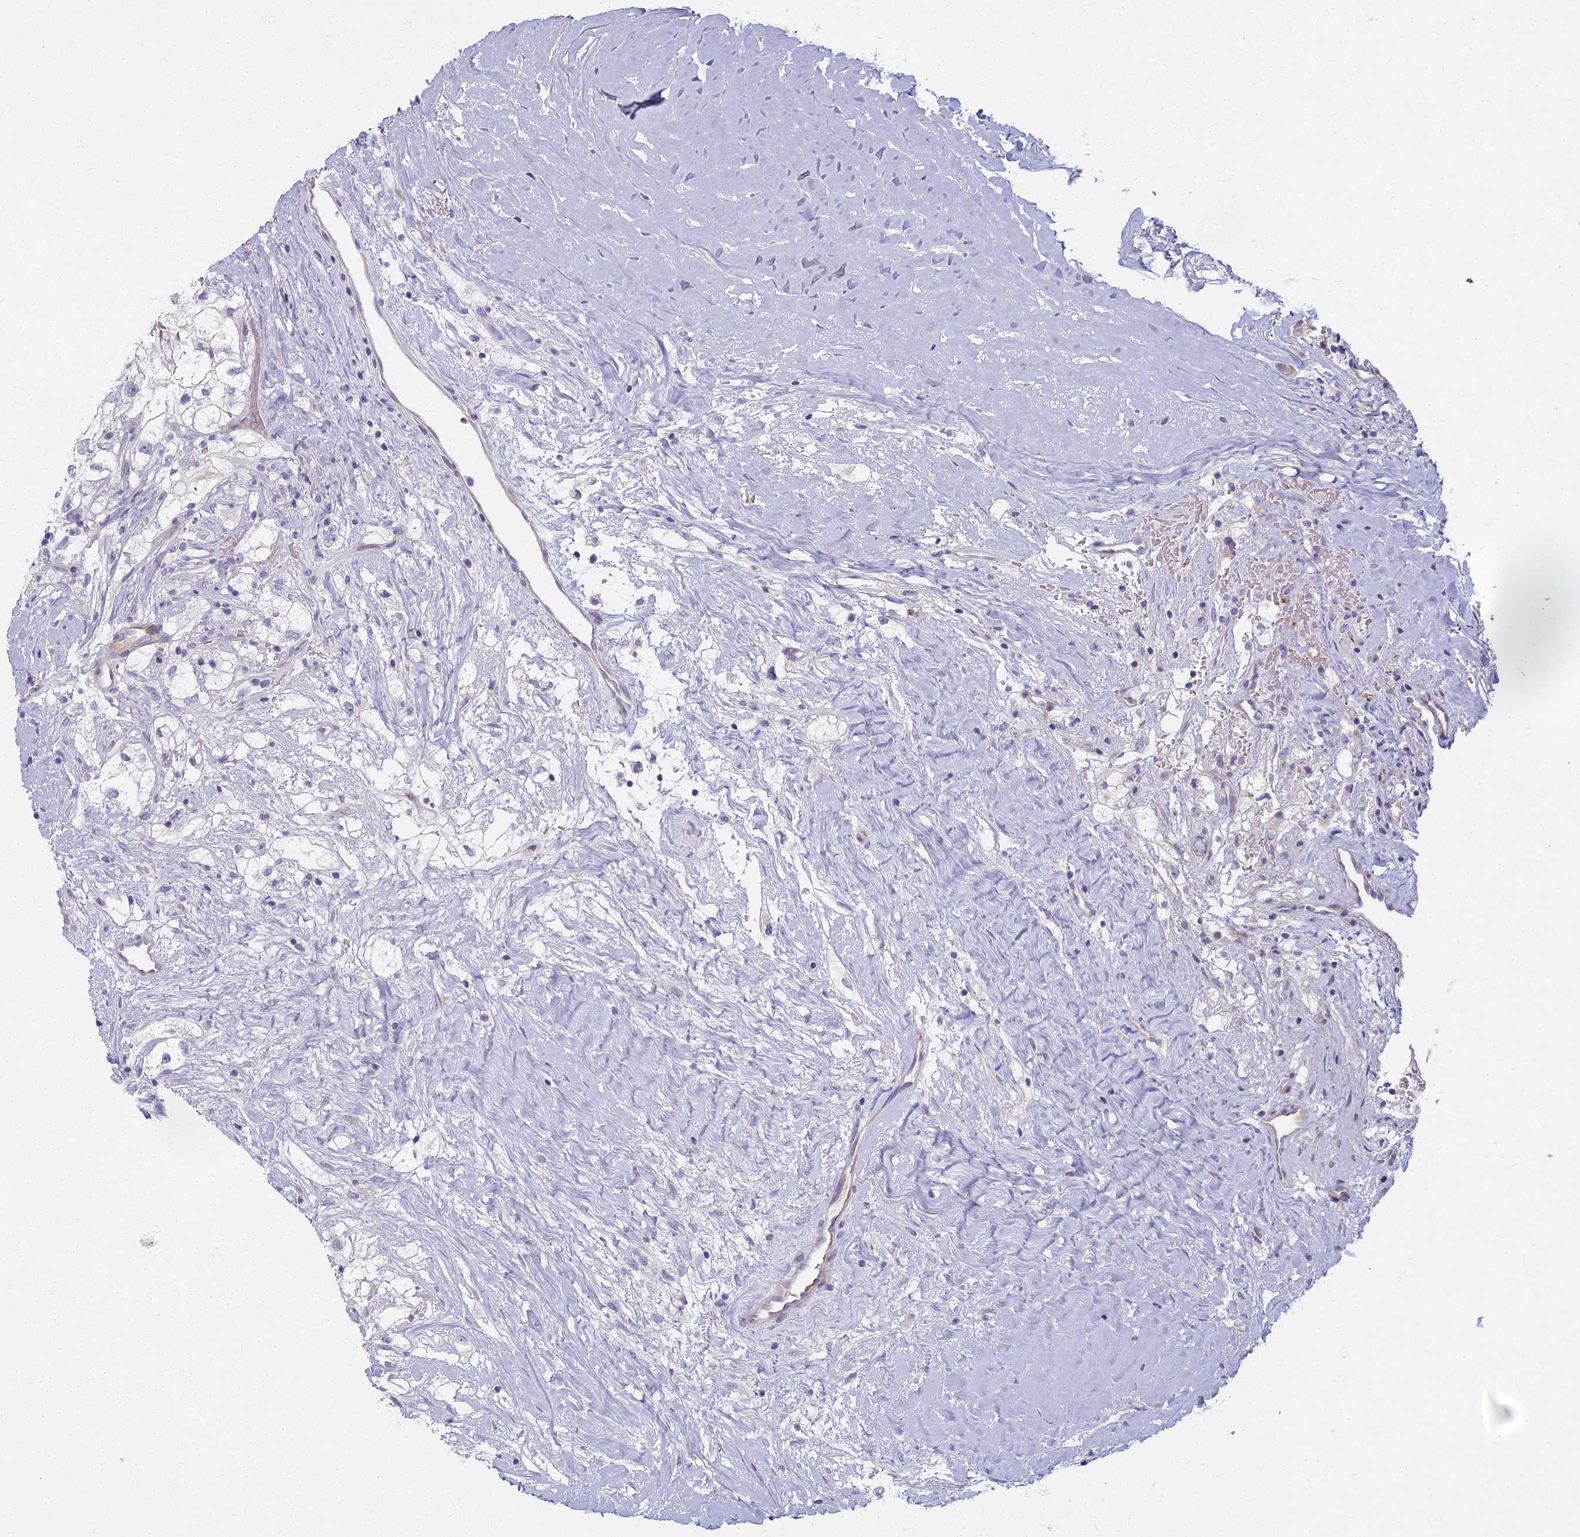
{"staining": {"intensity": "negative", "quantity": "none", "location": "none"}, "tissue": "renal cancer", "cell_type": "Tumor cells", "image_type": "cancer", "snomed": [{"axis": "morphology", "description": "Adenocarcinoma, NOS"}, {"axis": "topography", "description": "Kidney"}], "caption": "Tumor cells are negative for protein expression in human renal cancer.", "gene": "ARL15", "patient": {"sex": "male", "age": 59}}